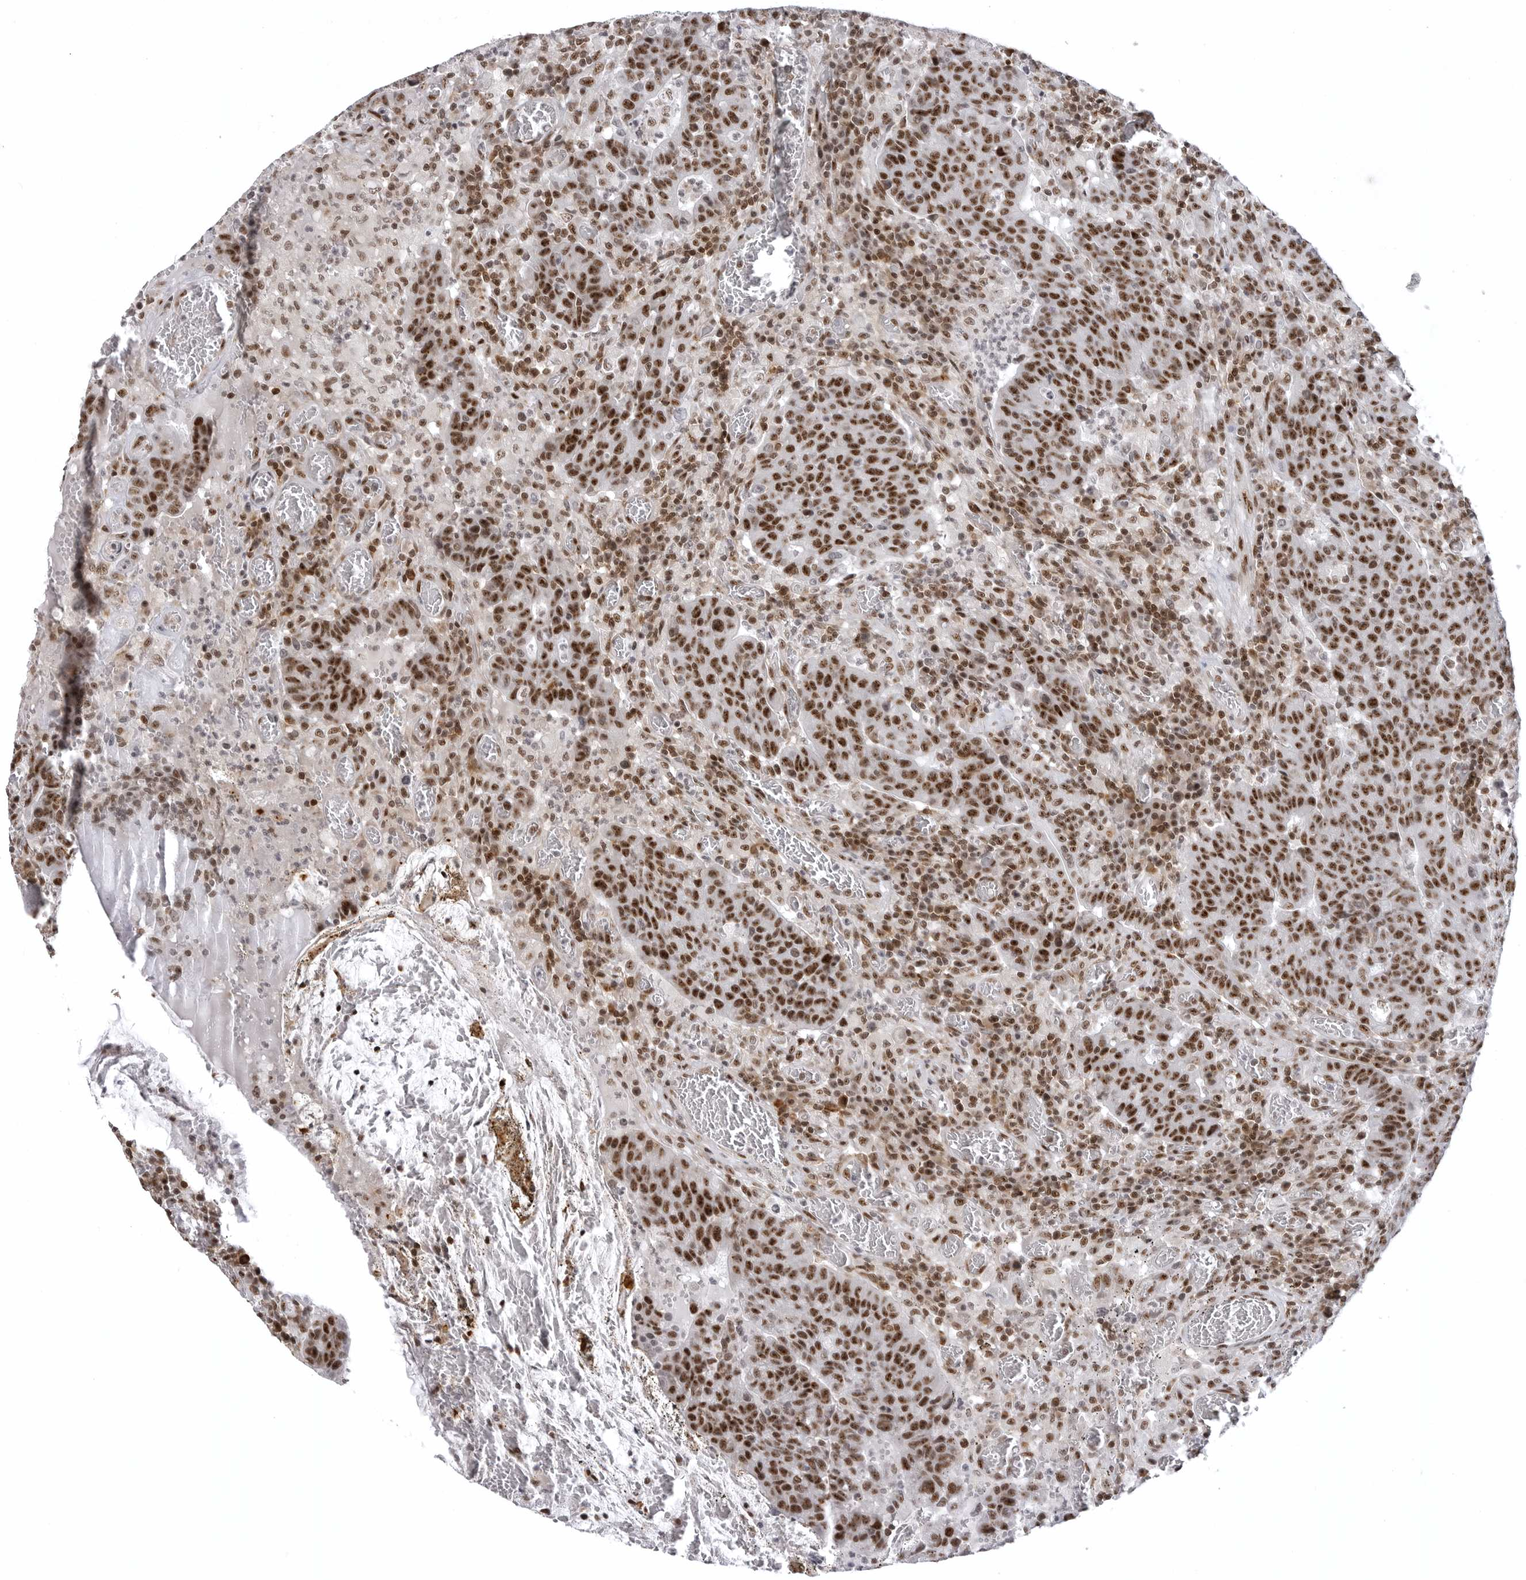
{"staining": {"intensity": "strong", "quantity": ">75%", "location": "nuclear"}, "tissue": "colorectal cancer", "cell_type": "Tumor cells", "image_type": "cancer", "snomed": [{"axis": "morphology", "description": "Adenocarcinoma, NOS"}, {"axis": "topography", "description": "Colon"}], "caption": "This is a micrograph of immunohistochemistry staining of adenocarcinoma (colorectal), which shows strong staining in the nuclear of tumor cells.", "gene": "WRAP53", "patient": {"sex": "female", "age": 75}}